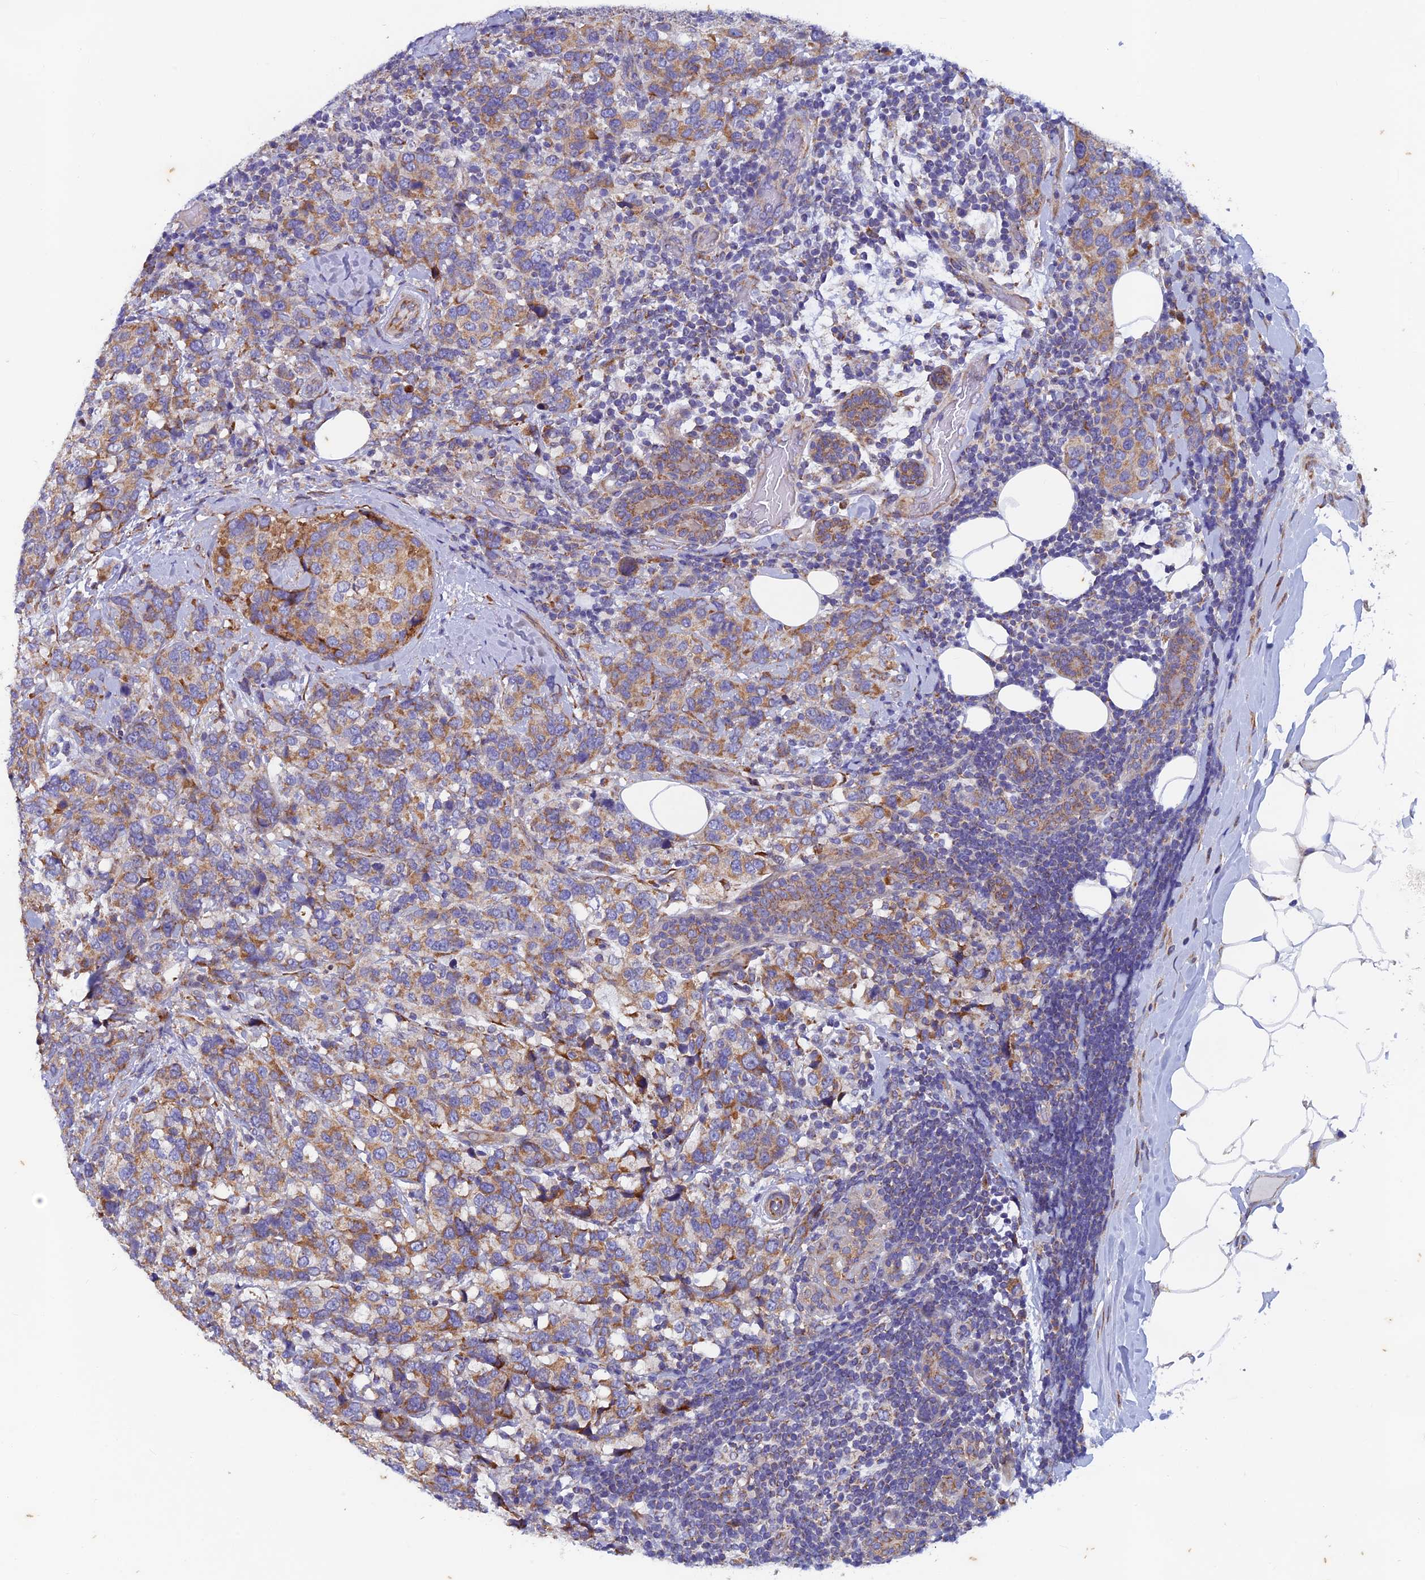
{"staining": {"intensity": "moderate", "quantity": "25%-75%", "location": "cytoplasmic/membranous"}, "tissue": "breast cancer", "cell_type": "Tumor cells", "image_type": "cancer", "snomed": [{"axis": "morphology", "description": "Lobular carcinoma"}, {"axis": "topography", "description": "Breast"}], "caption": "Tumor cells show medium levels of moderate cytoplasmic/membranous expression in about 25%-75% of cells in lobular carcinoma (breast).", "gene": "AP4S1", "patient": {"sex": "female", "age": 59}}